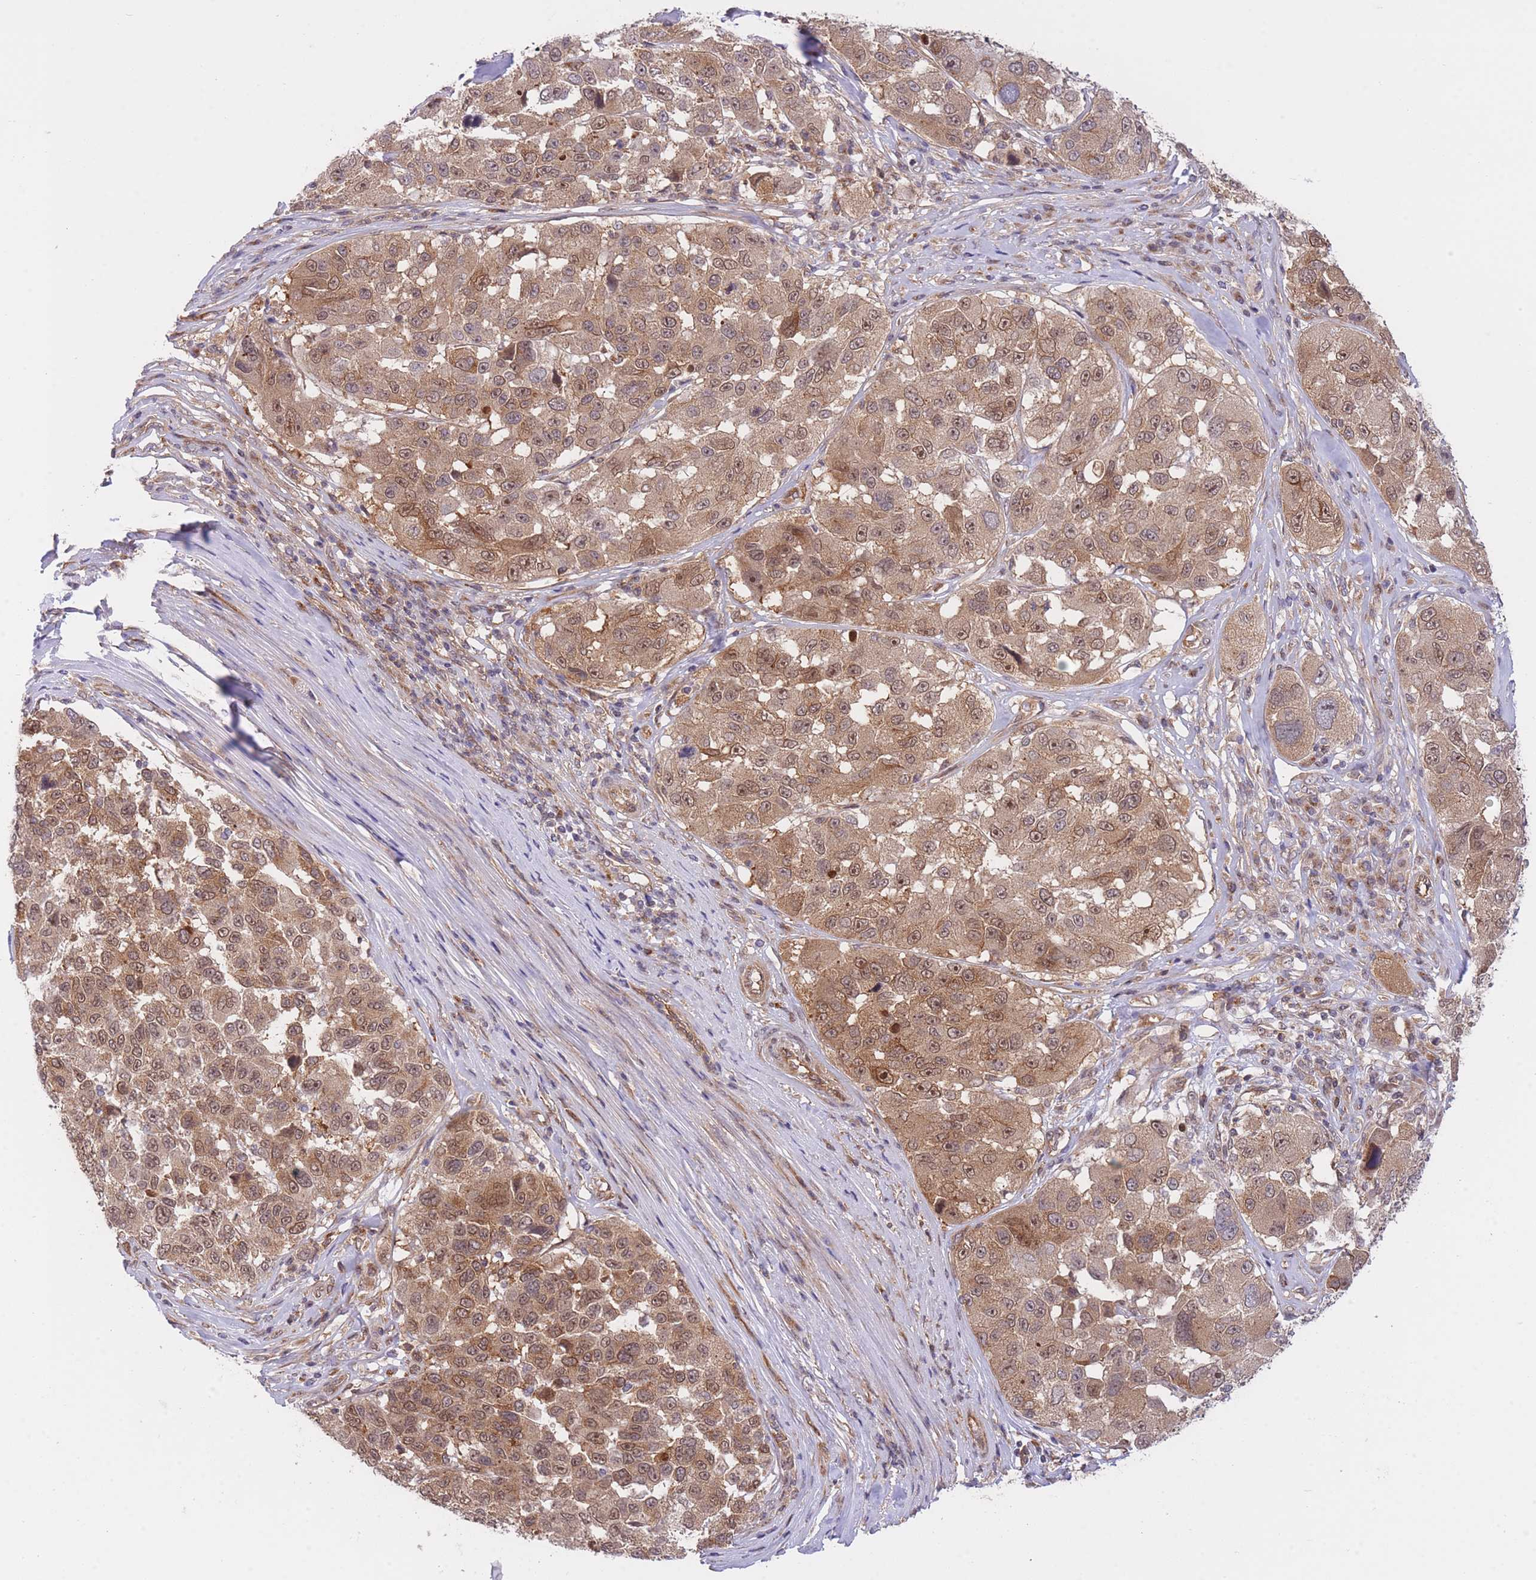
{"staining": {"intensity": "moderate", "quantity": ">75%", "location": "cytoplasmic/membranous,nuclear"}, "tissue": "melanoma", "cell_type": "Tumor cells", "image_type": "cancer", "snomed": [{"axis": "morphology", "description": "Malignant melanoma, NOS"}, {"axis": "topography", "description": "Skin"}], "caption": "This photomicrograph demonstrates melanoma stained with immunohistochemistry to label a protein in brown. The cytoplasmic/membranous and nuclear of tumor cells show moderate positivity for the protein. Nuclei are counter-stained blue.", "gene": "EXOSC8", "patient": {"sex": "female", "age": 66}}